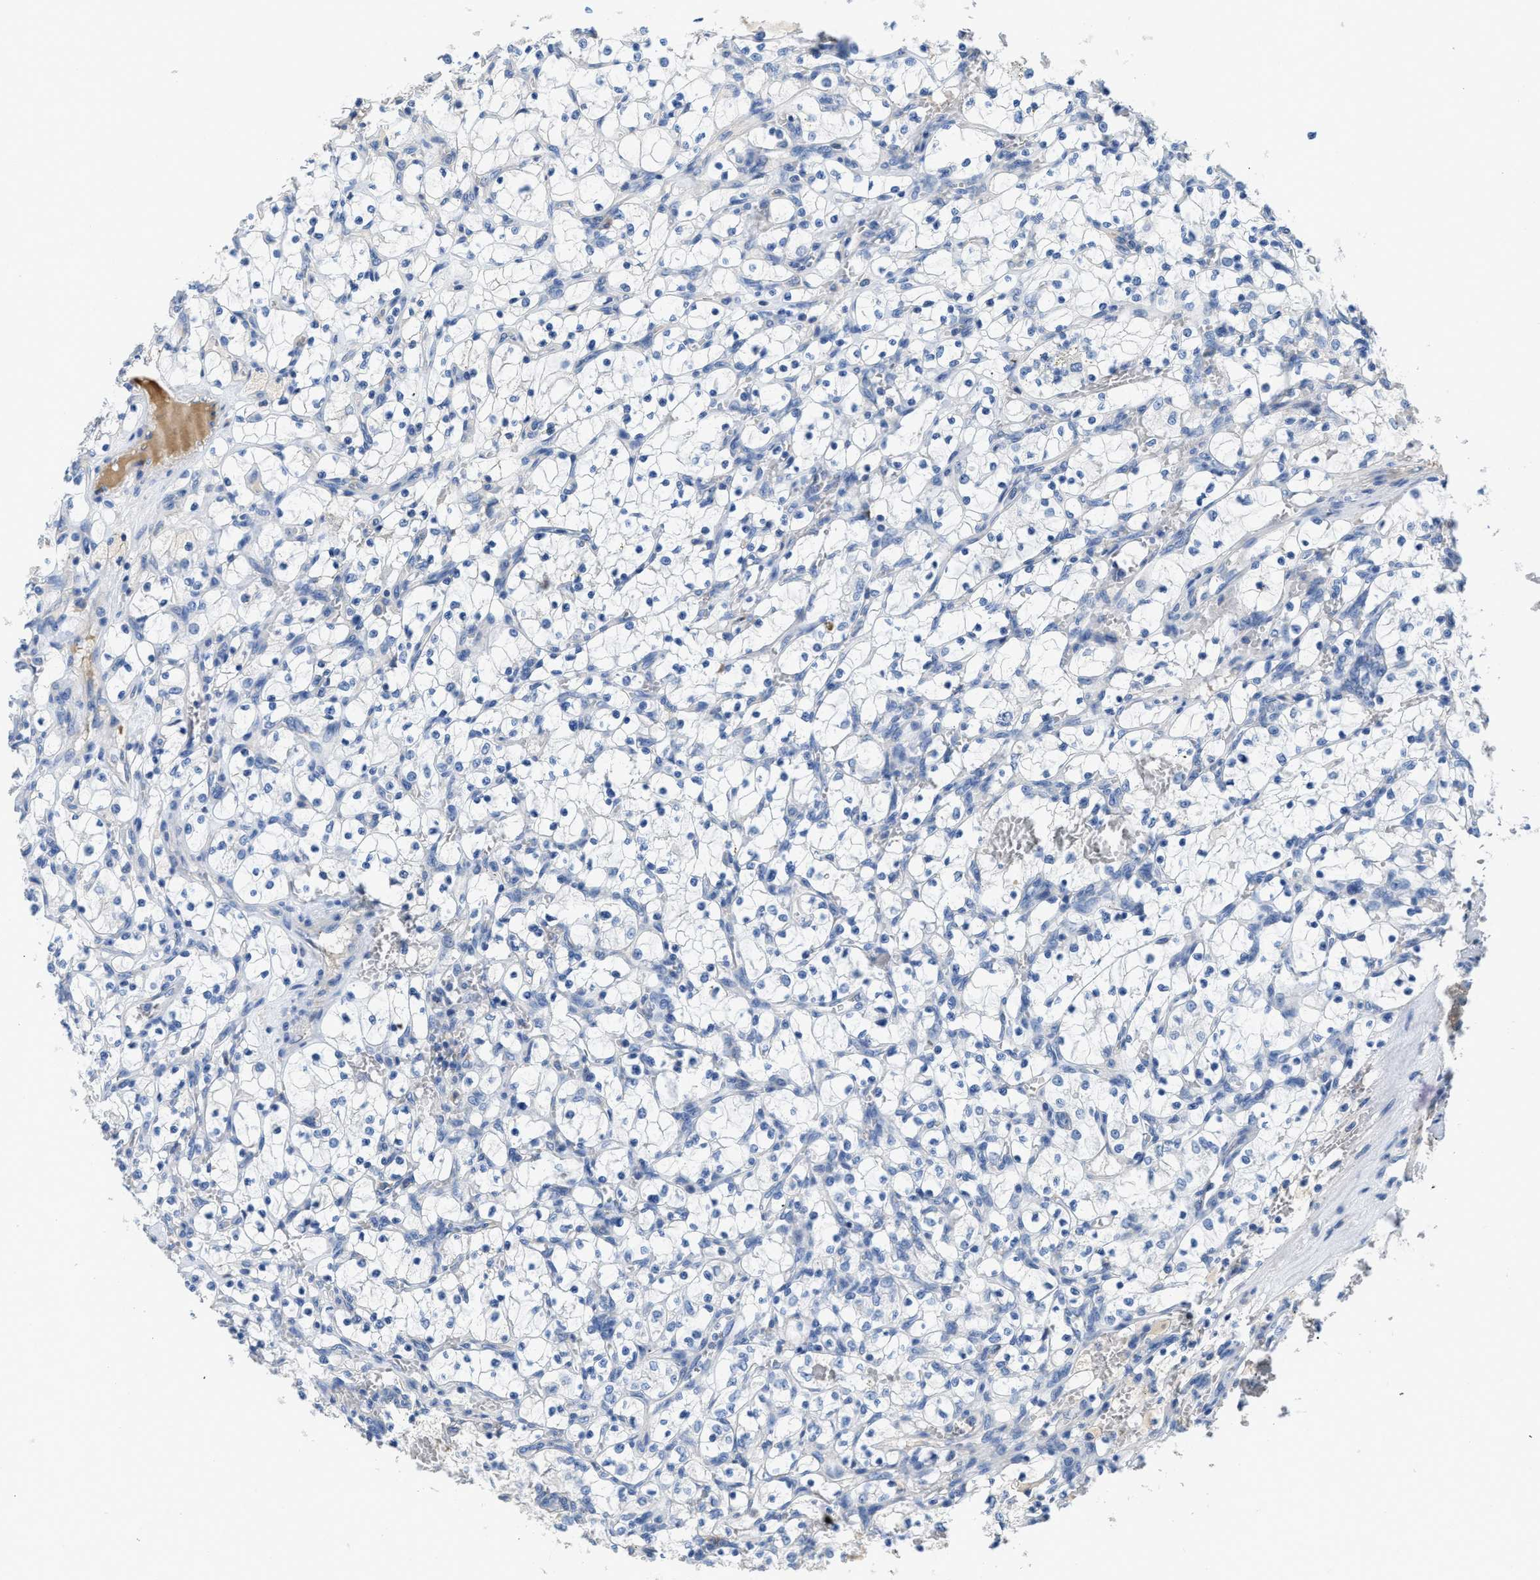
{"staining": {"intensity": "negative", "quantity": "none", "location": "none"}, "tissue": "renal cancer", "cell_type": "Tumor cells", "image_type": "cancer", "snomed": [{"axis": "morphology", "description": "Adenocarcinoma, NOS"}, {"axis": "topography", "description": "Kidney"}], "caption": "Tumor cells show no significant protein staining in renal cancer.", "gene": "C1S", "patient": {"sex": "female", "age": 69}}